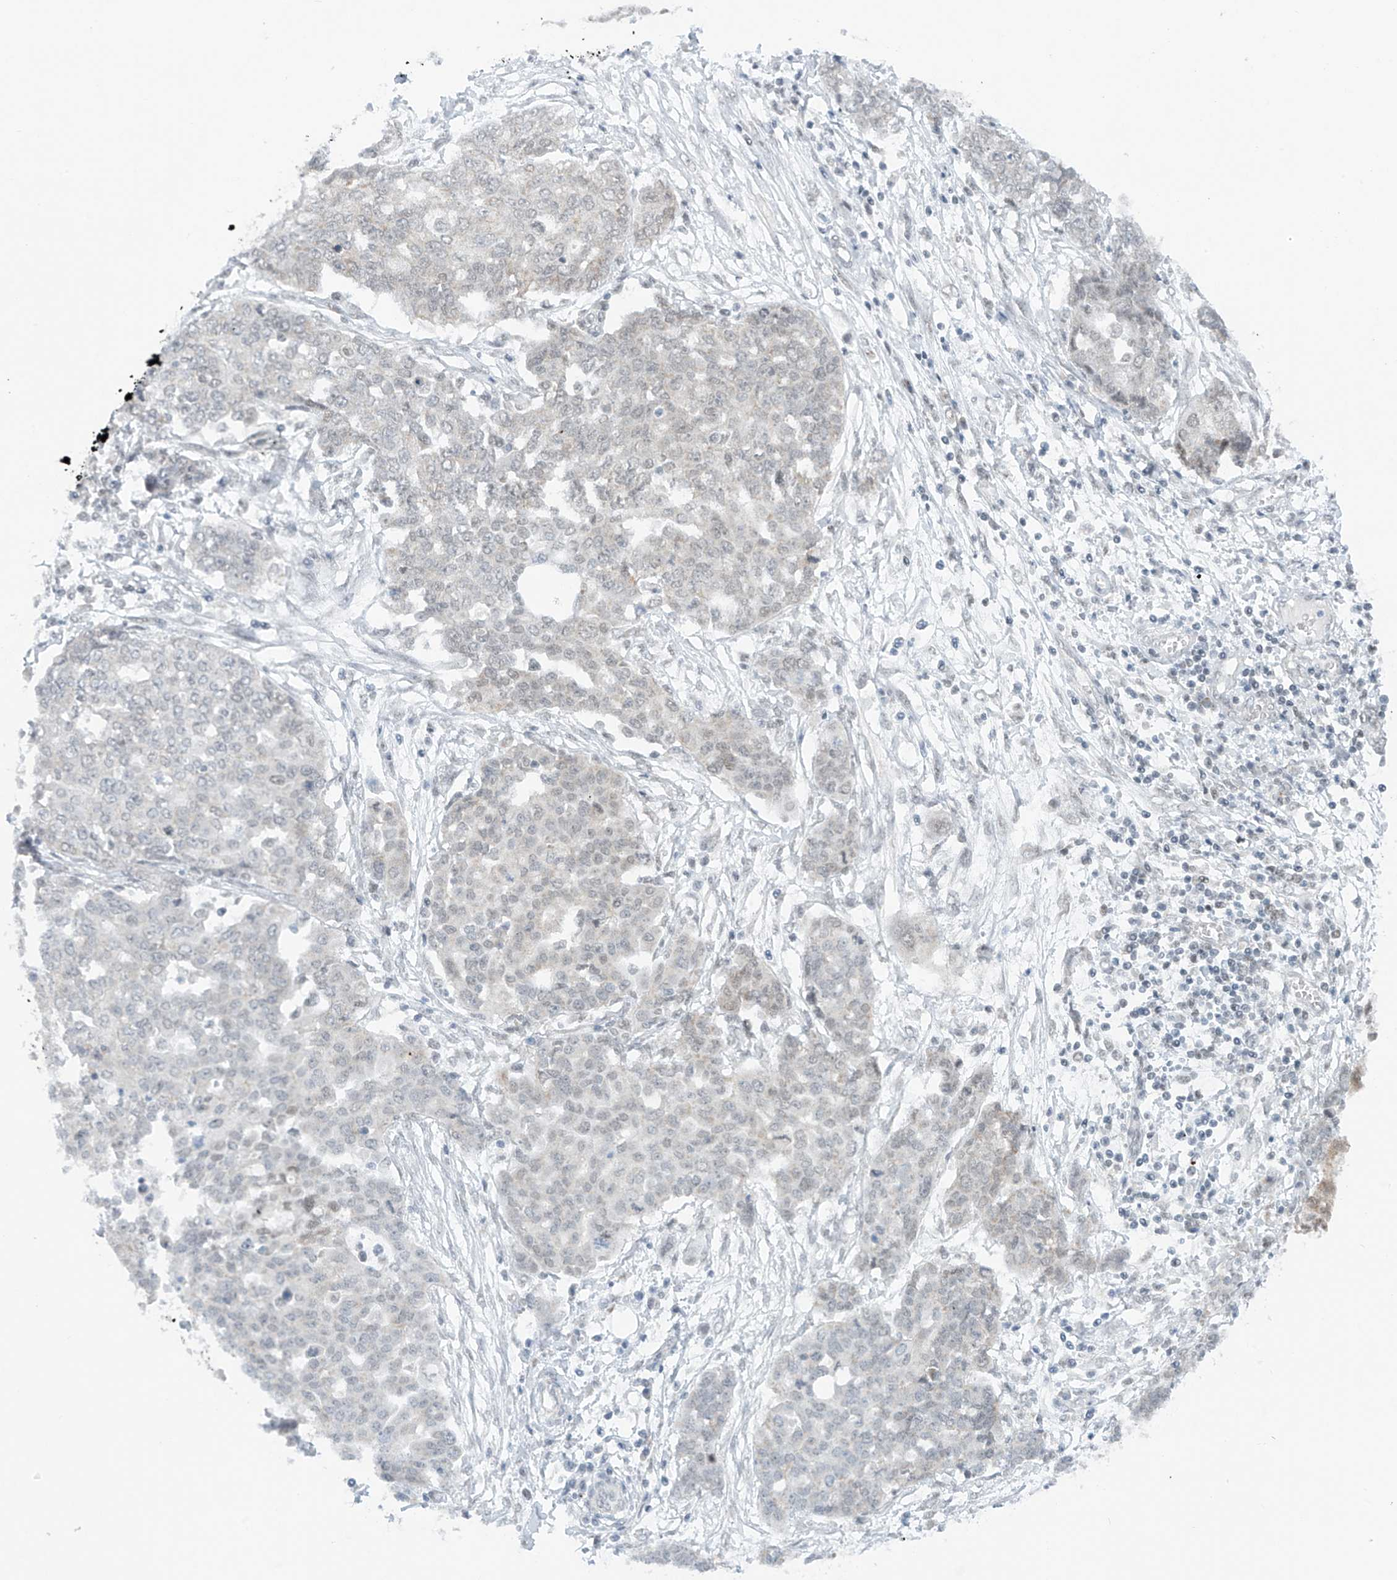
{"staining": {"intensity": "negative", "quantity": "none", "location": "none"}, "tissue": "ovarian cancer", "cell_type": "Tumor cells", "image_type": "cancer", "snomed": [{"axis": "morphology", "description": "Cystadenocarcinoma, serous, NOS"}, {"axis": "topography", "description": "Soft tissue"}, {"axis": "topography", "description": "Ovary"}], "caption": "Protein analysis of ovarian serous cystadenocarcinoma reveals no significant staining in tumor cells.", "gene": "AURKAIP1", "patient": {"sex": "female", "age": 57}}